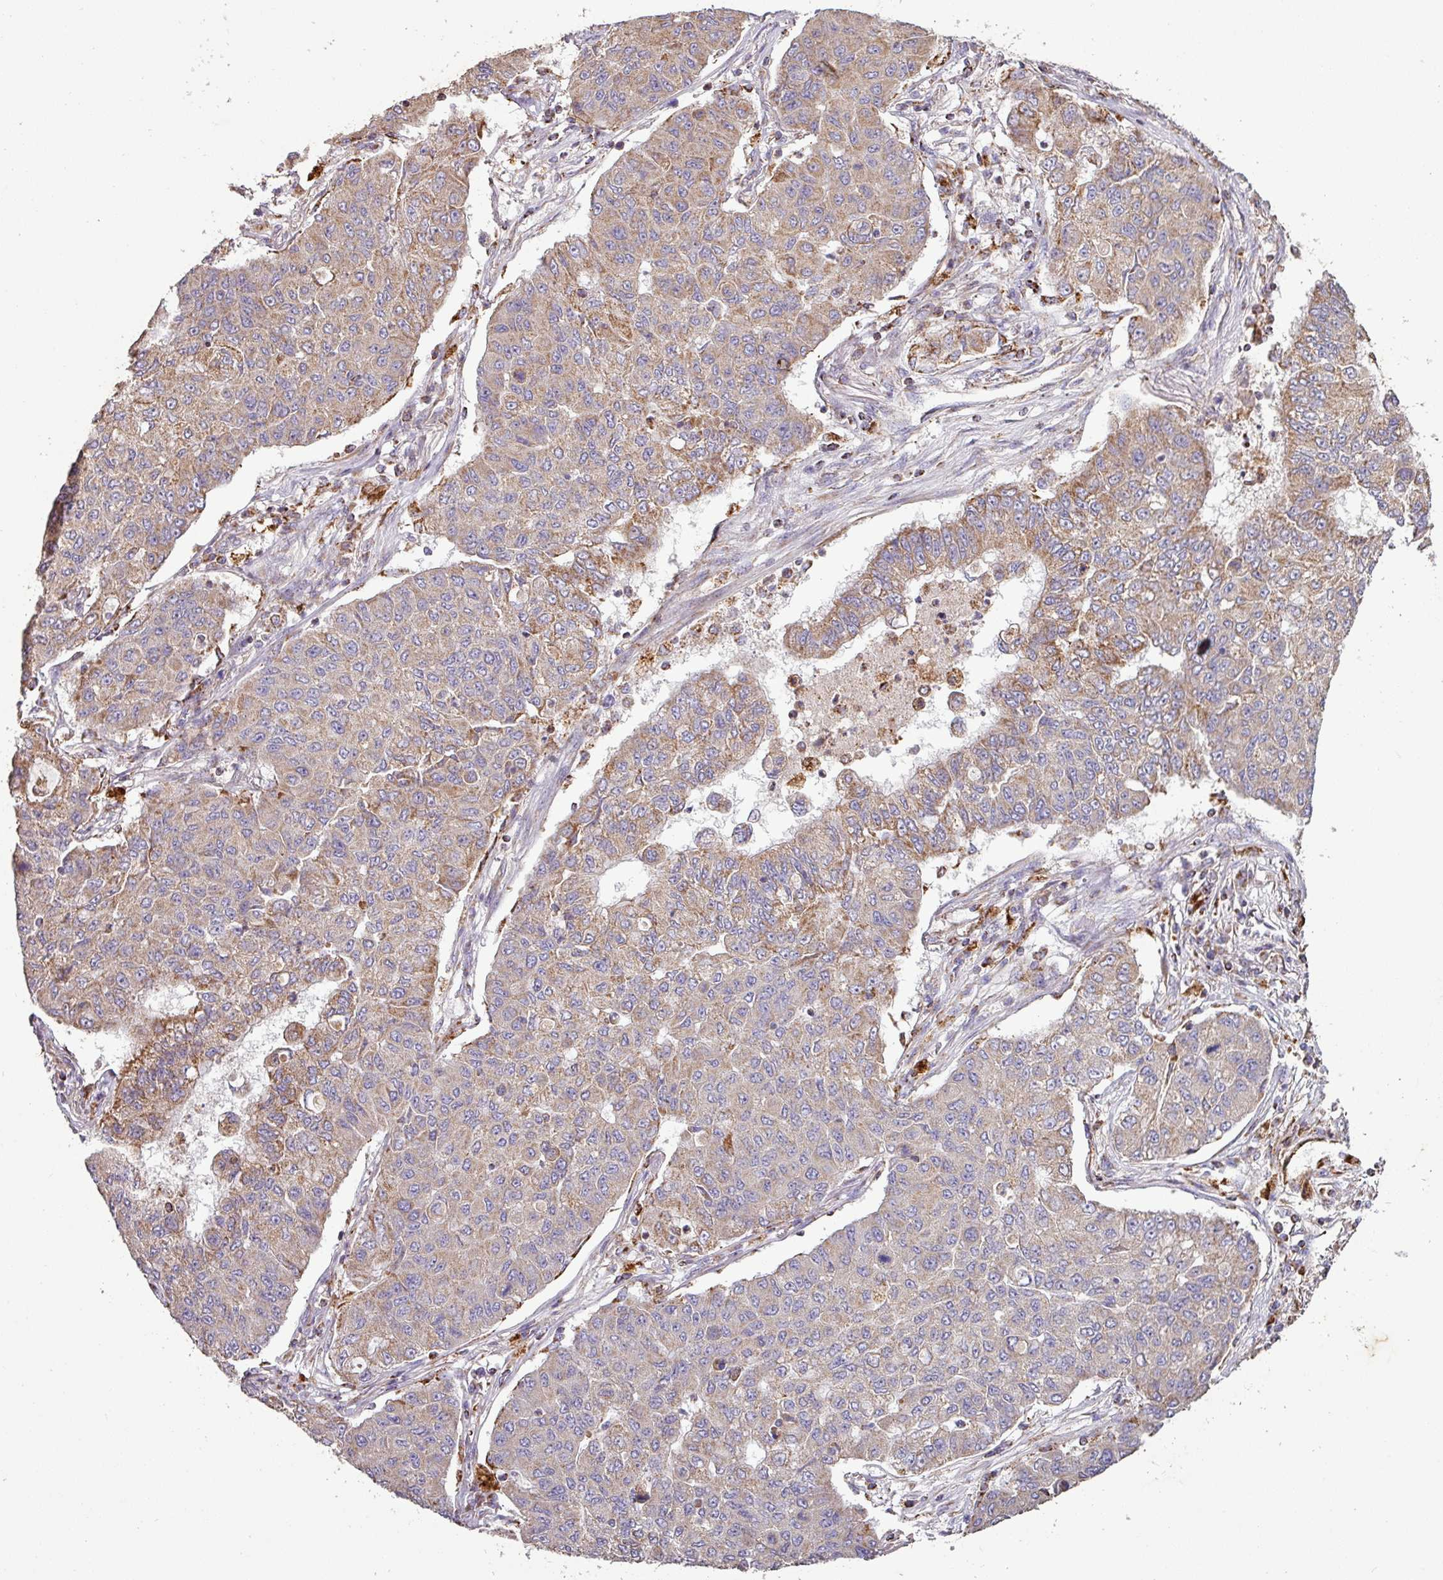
{"staining": {"intensity": "moderate", "quantity": ">75%", "location": "cytoplasmic/membranous"}, "tissue": "lung cancer", "cell_type": "Tumor cells", "image_type": "cancer", "snomed": [{"axis": "morphology", "description": "Squamous cell carcinoma, NOS"}, {"axis": "topography", "description": "Lung"}], "caption": "Protein expression by immunohistochemistry (IHC) exhibits moderate cytoplasmic/membranous positivity in approximately >75% of tumor cells in lung squamous cell carcinoma.", "gene": "SQOR", "patient": {"sex": "male", "age": 74}}